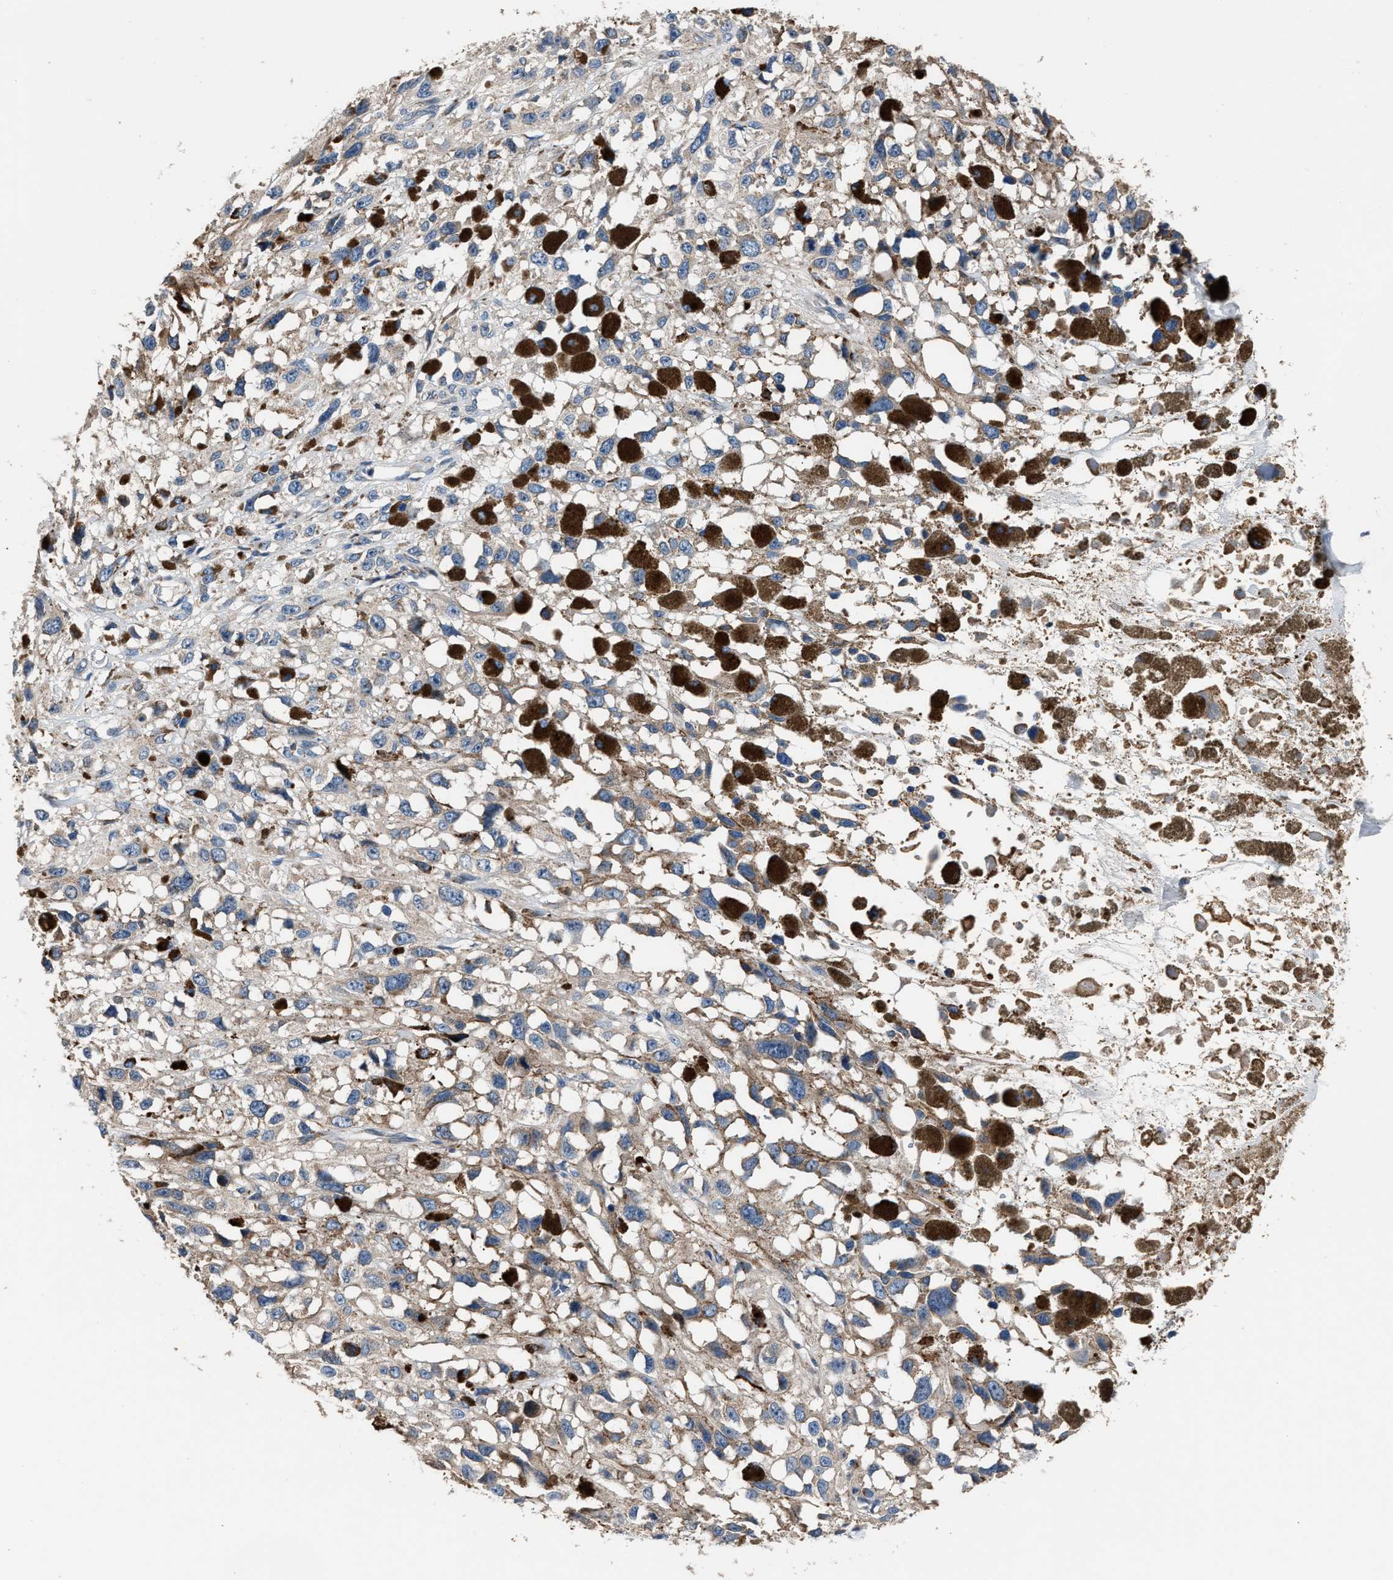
{"staining": {"intensity": "negative", "quantity": "none", "location": "none"}, "tissue": "melanoma", "cell_type": "Tumor cells", "image_type": "cancer", "snomed": [{"axis": "morphology", "description": "Malignant melanoma, Metastatic site"}, {"axis": "topography", "description": "Lymph node"}], "caption": "DAB (3,3'-diaminobenzidine) immunohistochemical staining of human malignant melanoma (metastatic site) exhibits no significant expression in tumor cells.", "gene": "DNAJC24", "patient": {"sex": "male", "age": 59}}